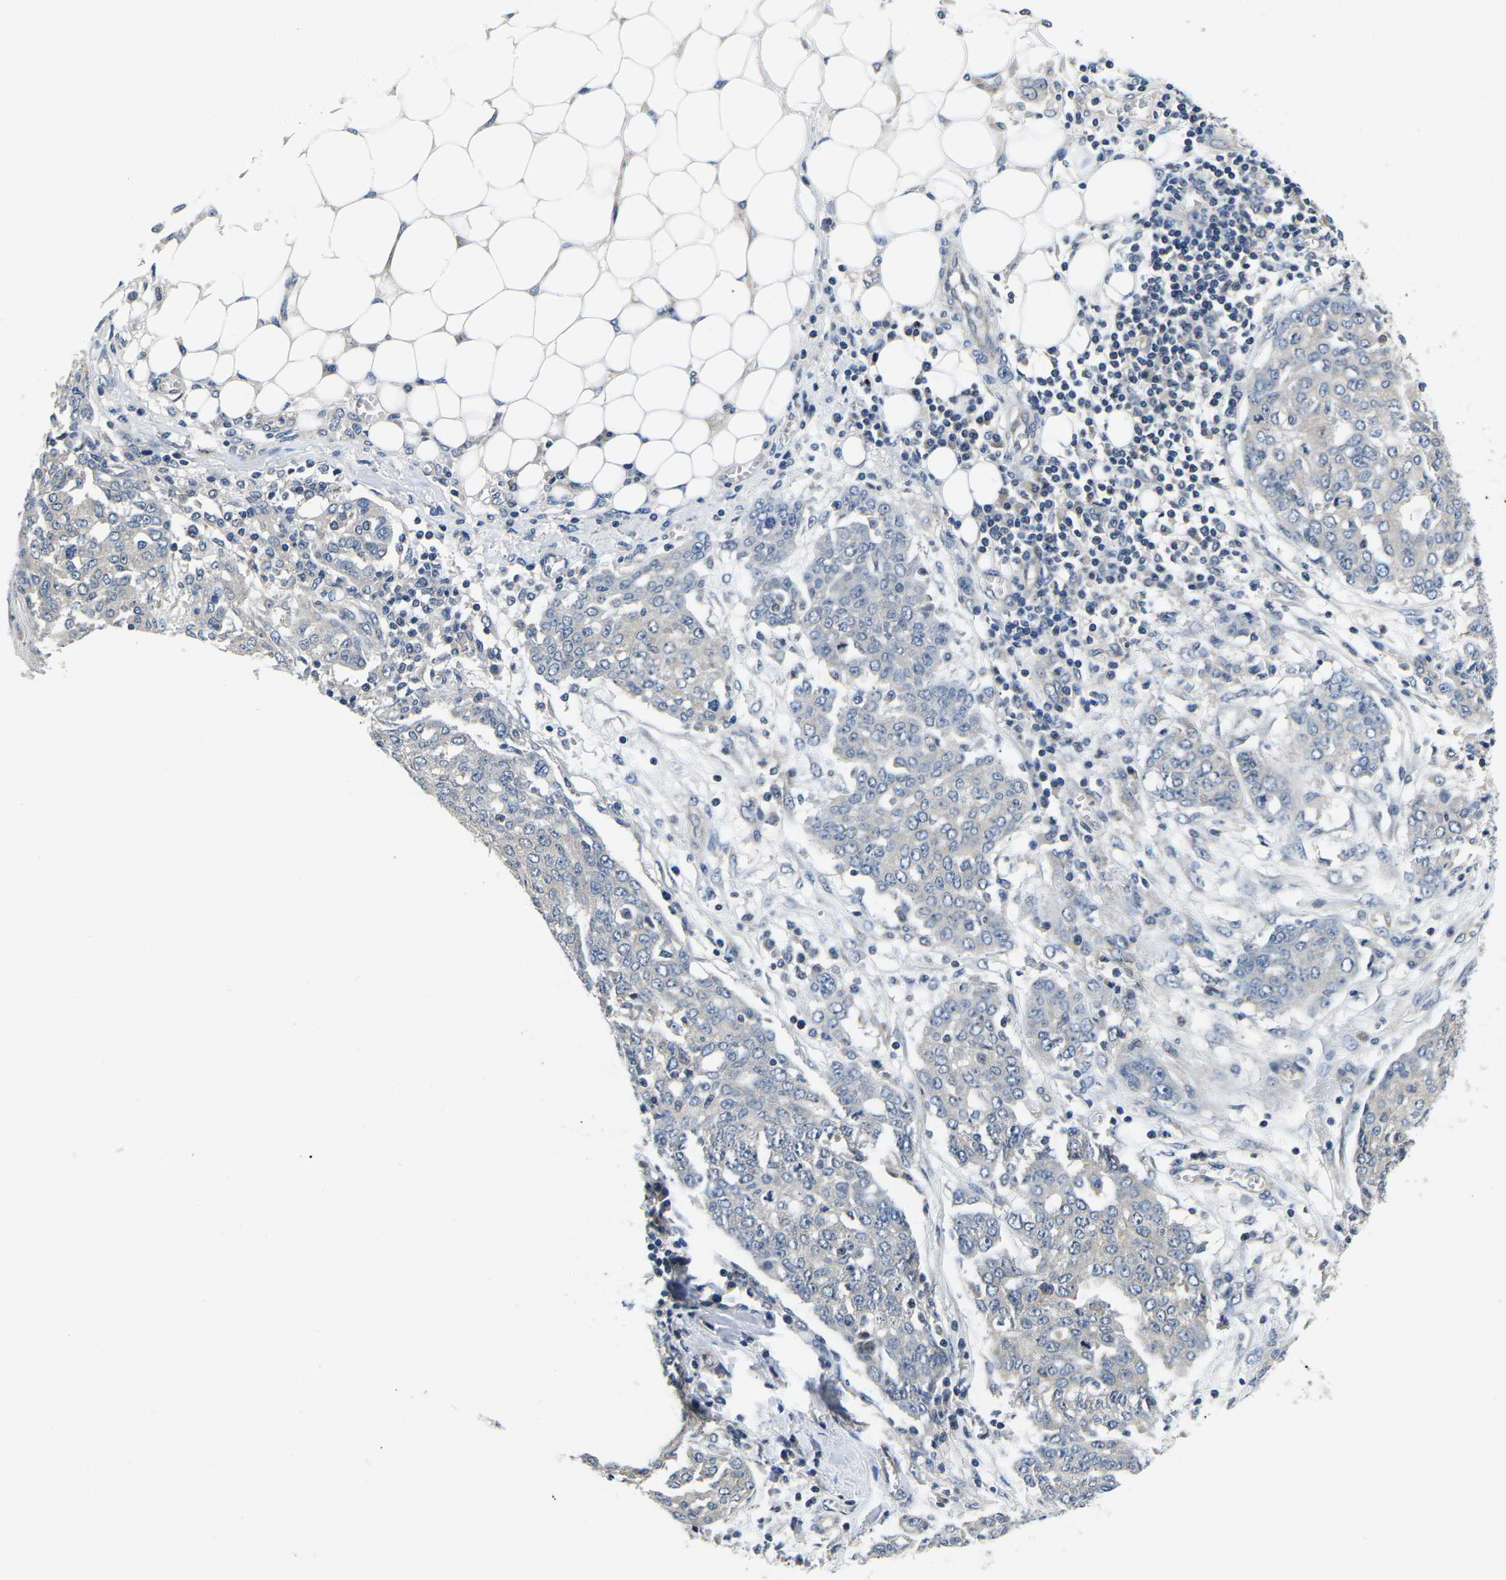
{"staining": {"intensity": "negative", "quantity": "none", "location": "none"}, "tissue": "ovarian cancer", "cell_type": "Tumor cells", "image_type": "cancer", "snomed": [{"axis": "morphology", "description": "Cystadenocarcinoma, serous, NOS"}, {"axis": "topography", "description": "Soft tissue"}, {"axis": "topography", "description": "Ovary"}], "caption": "The IHC image has no significant positivity in tumor cells of ovarian cancer (serous cystadenocarcinoma) tissue.", "gene": "GSK3B", "patient": {"sex": "female", "age": 57}}